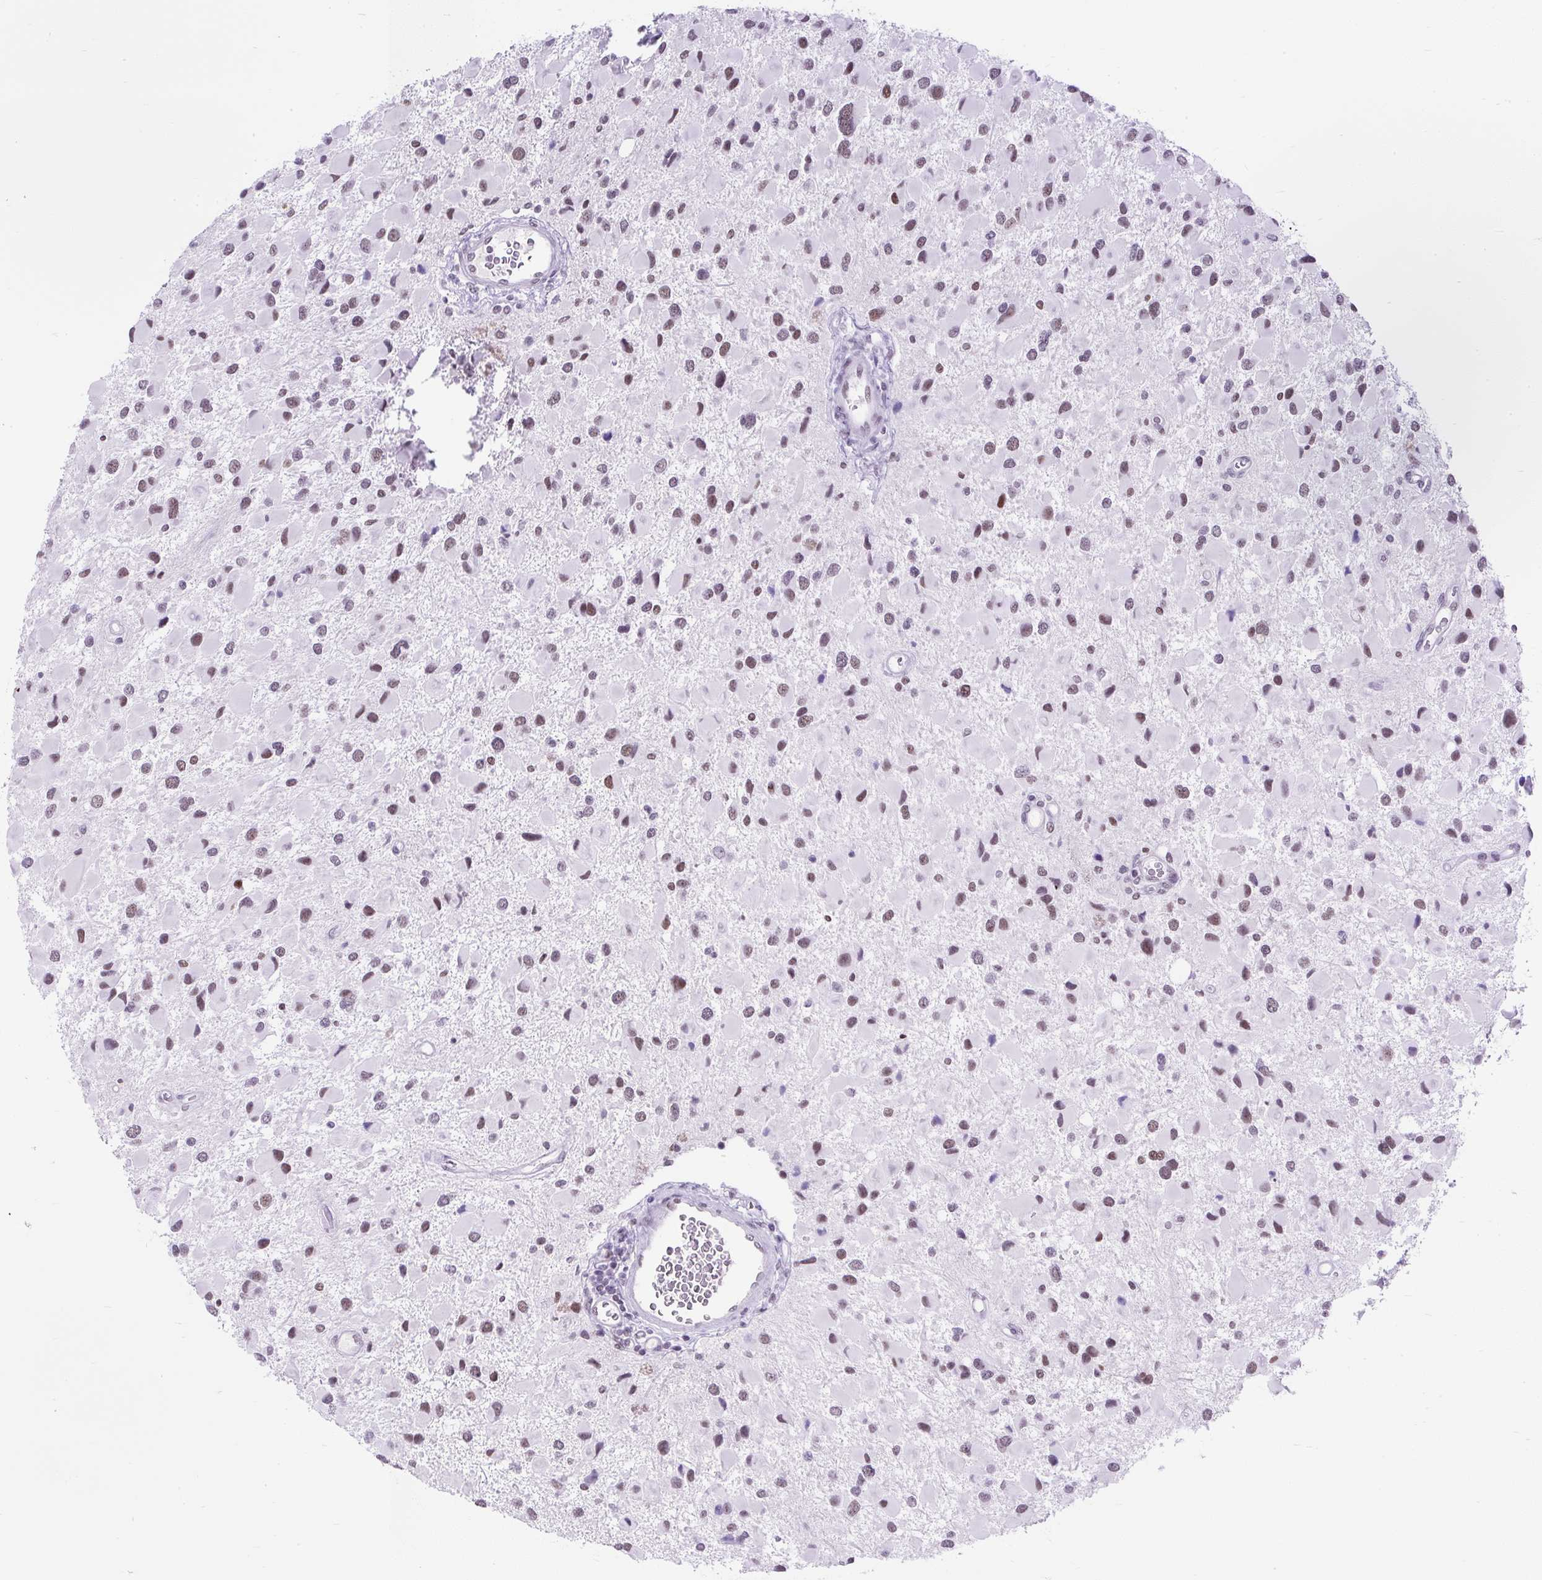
{"staining": {"intensity": "moderate", "quantity": "25%-75%", "location": "nuclear"}, "tissue": "glioma", "cell_type": "Tumor cells", "image_type": "cancer", "snomed": [{"axis": "morphology", "description": "Glioma, malignant, High grade"}, {"axis": "topography", "description": "Brain"}], "caption": "Malignant high-grade glioma tissue reveals moderate nuclear expression in approximately 25%-75% of tumor cells, visualized by immunohistochemistry. (IHC, brightfield microscopy, high magnification).", "gene": "PLCXD2", "patient": {"sex": "male", "age": 53}}